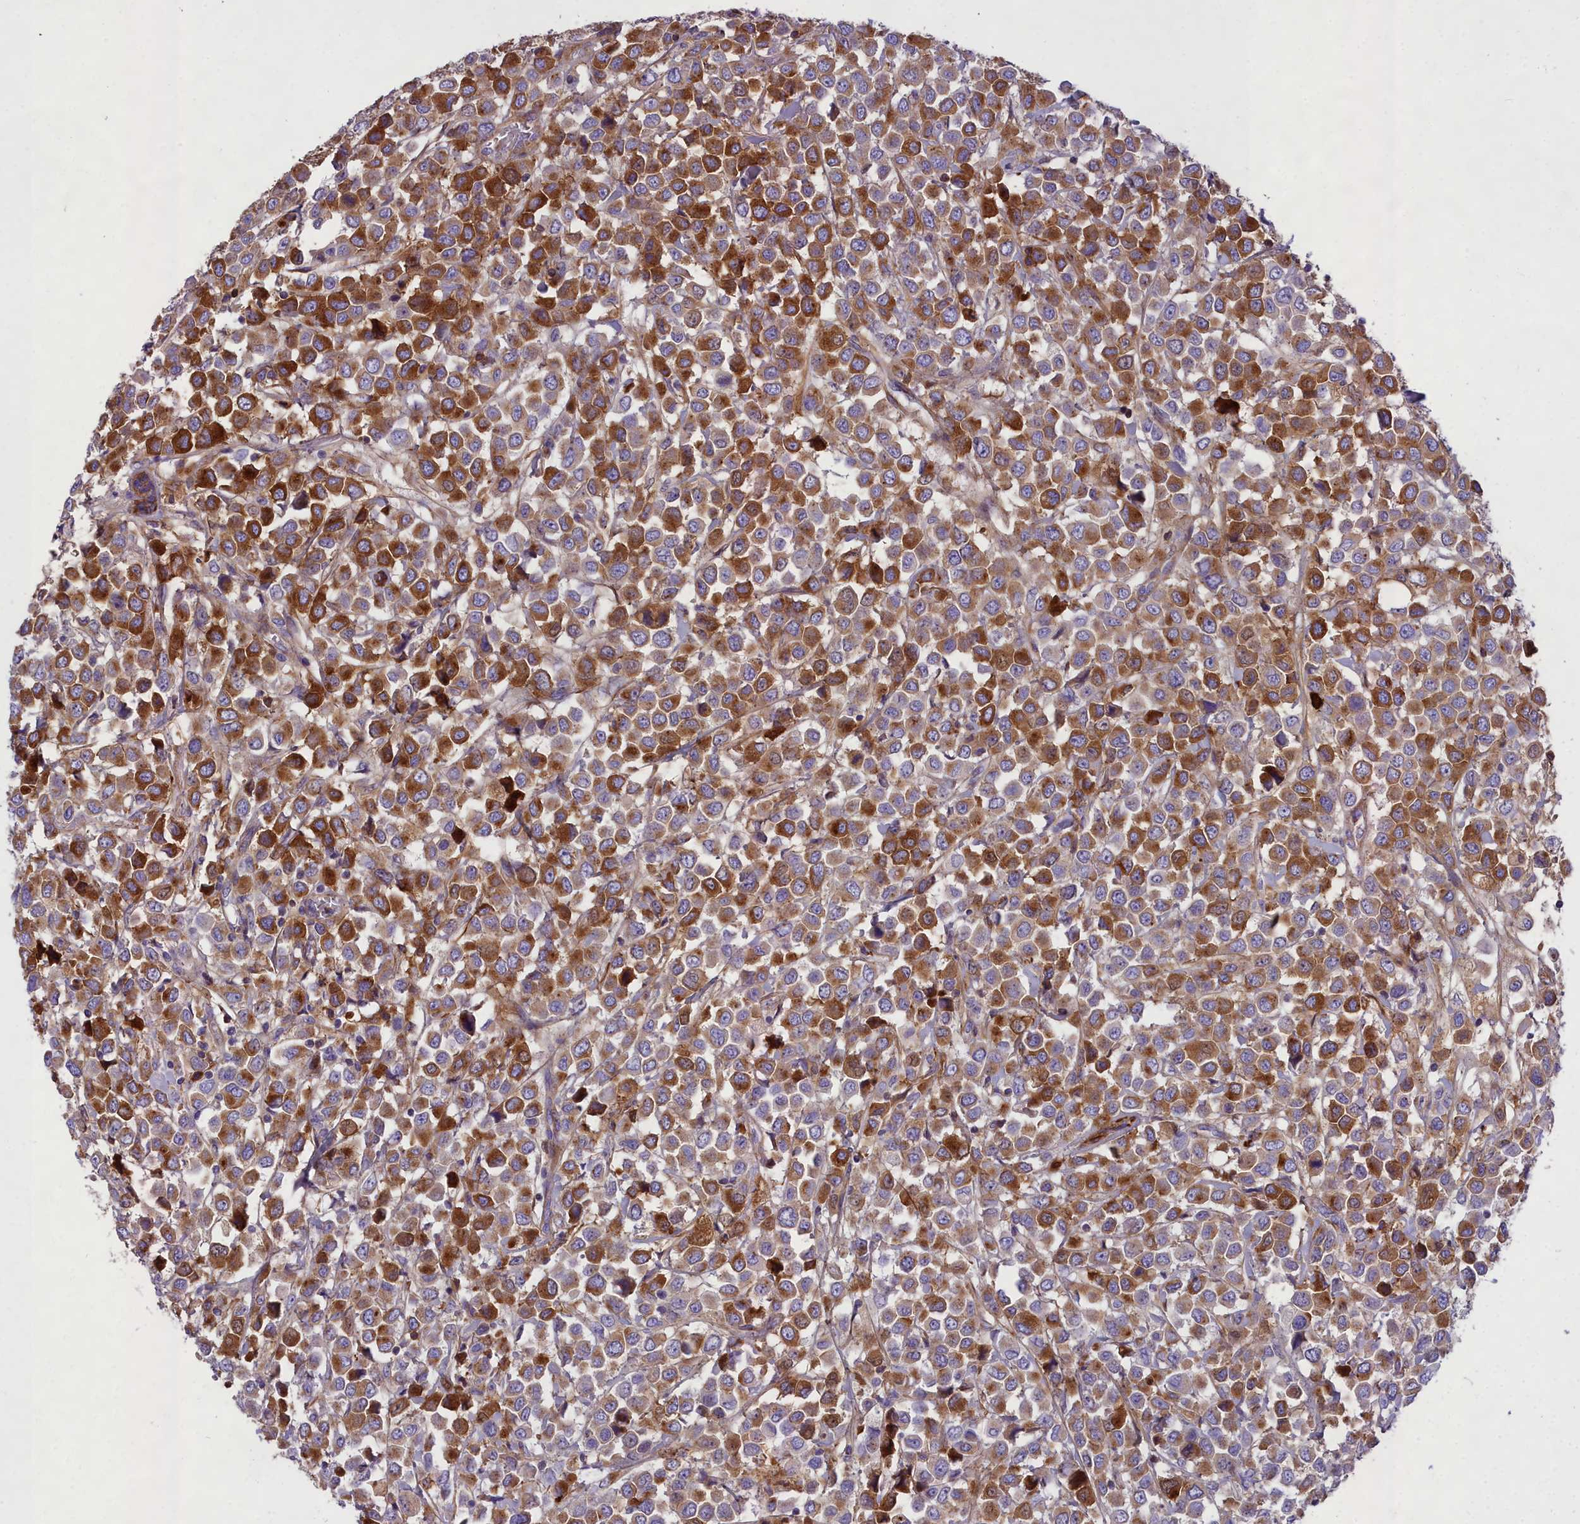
{"staining": {"intensity": "strong", "quantity": ">75%", "location": "cytoplasmic/membranous"}, "tissue": "breast cancer", "cell_type": "Tumor cells", "image_type": "cancer", "snomed": [{"axis": "morphology", "description": "Duct carcinoma"}, {"axis": "topography", "description": "Breast"}], "caption": "Tumor cells show high levels of strong cytoplasmic/membranous expression in about >75% of cells in human breast invasive ductal carcinoma.", "gene": "GFRA1", "patient": {"sex": "female", "age": 61}}